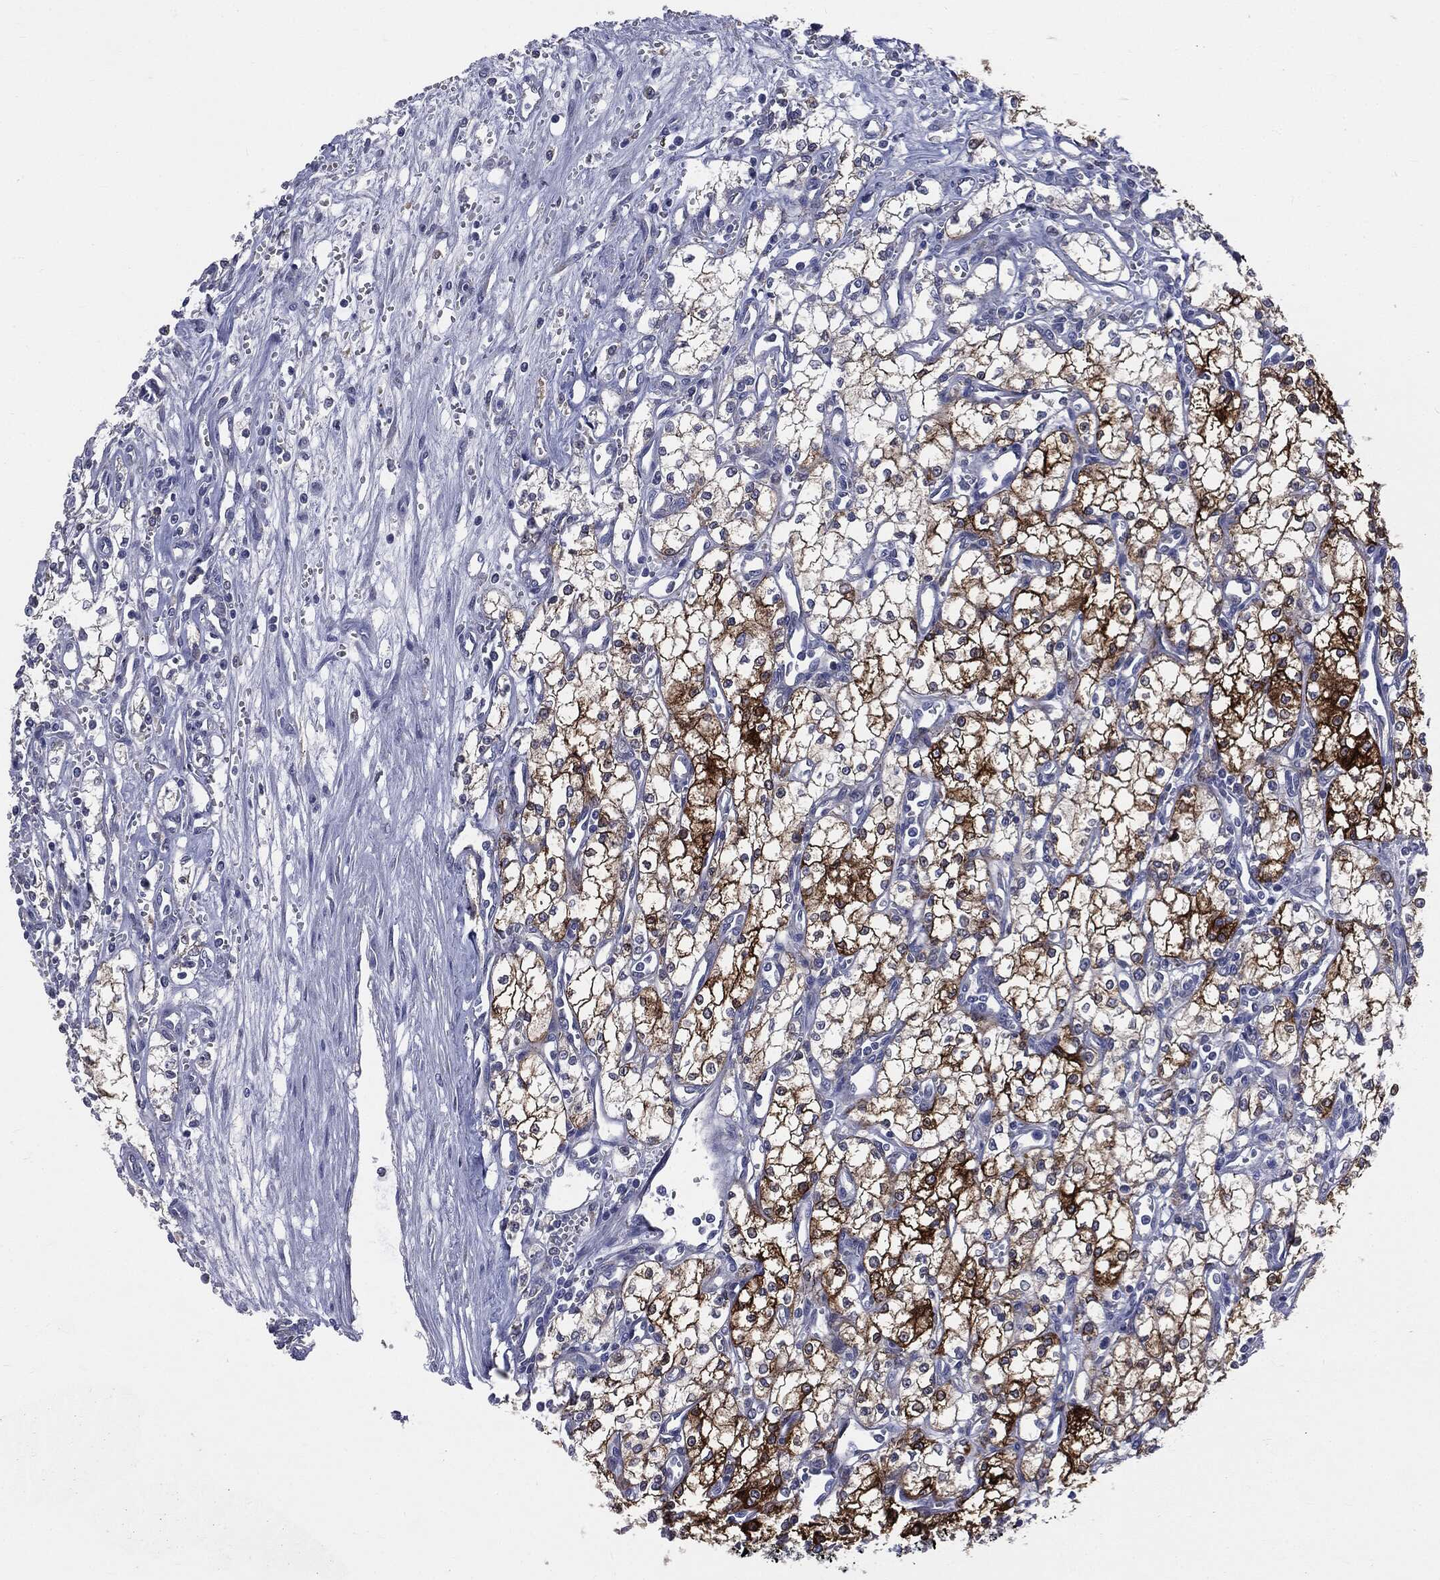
{"staining": {"intensity": "strong", "quantity": "25%-75%", "location": "cytoplasmic/membranous"}, "tissue": "renal cancer", "cell_type": "Tumor cells", "image_type": "cancer", "snomed": [{"axis": "morphology", "description": "Adenocarcinoma, NOS"}, {"axis": "topography", "description": "Kidney"}], "caption": "Protein analysis of renal cancer tissue reveals strong cytoplasmic/membranous staining in approximately 25%-75% of tumor cells.", "gene": "PTGS2", "patient": {"sex": "male", "age": 59}}